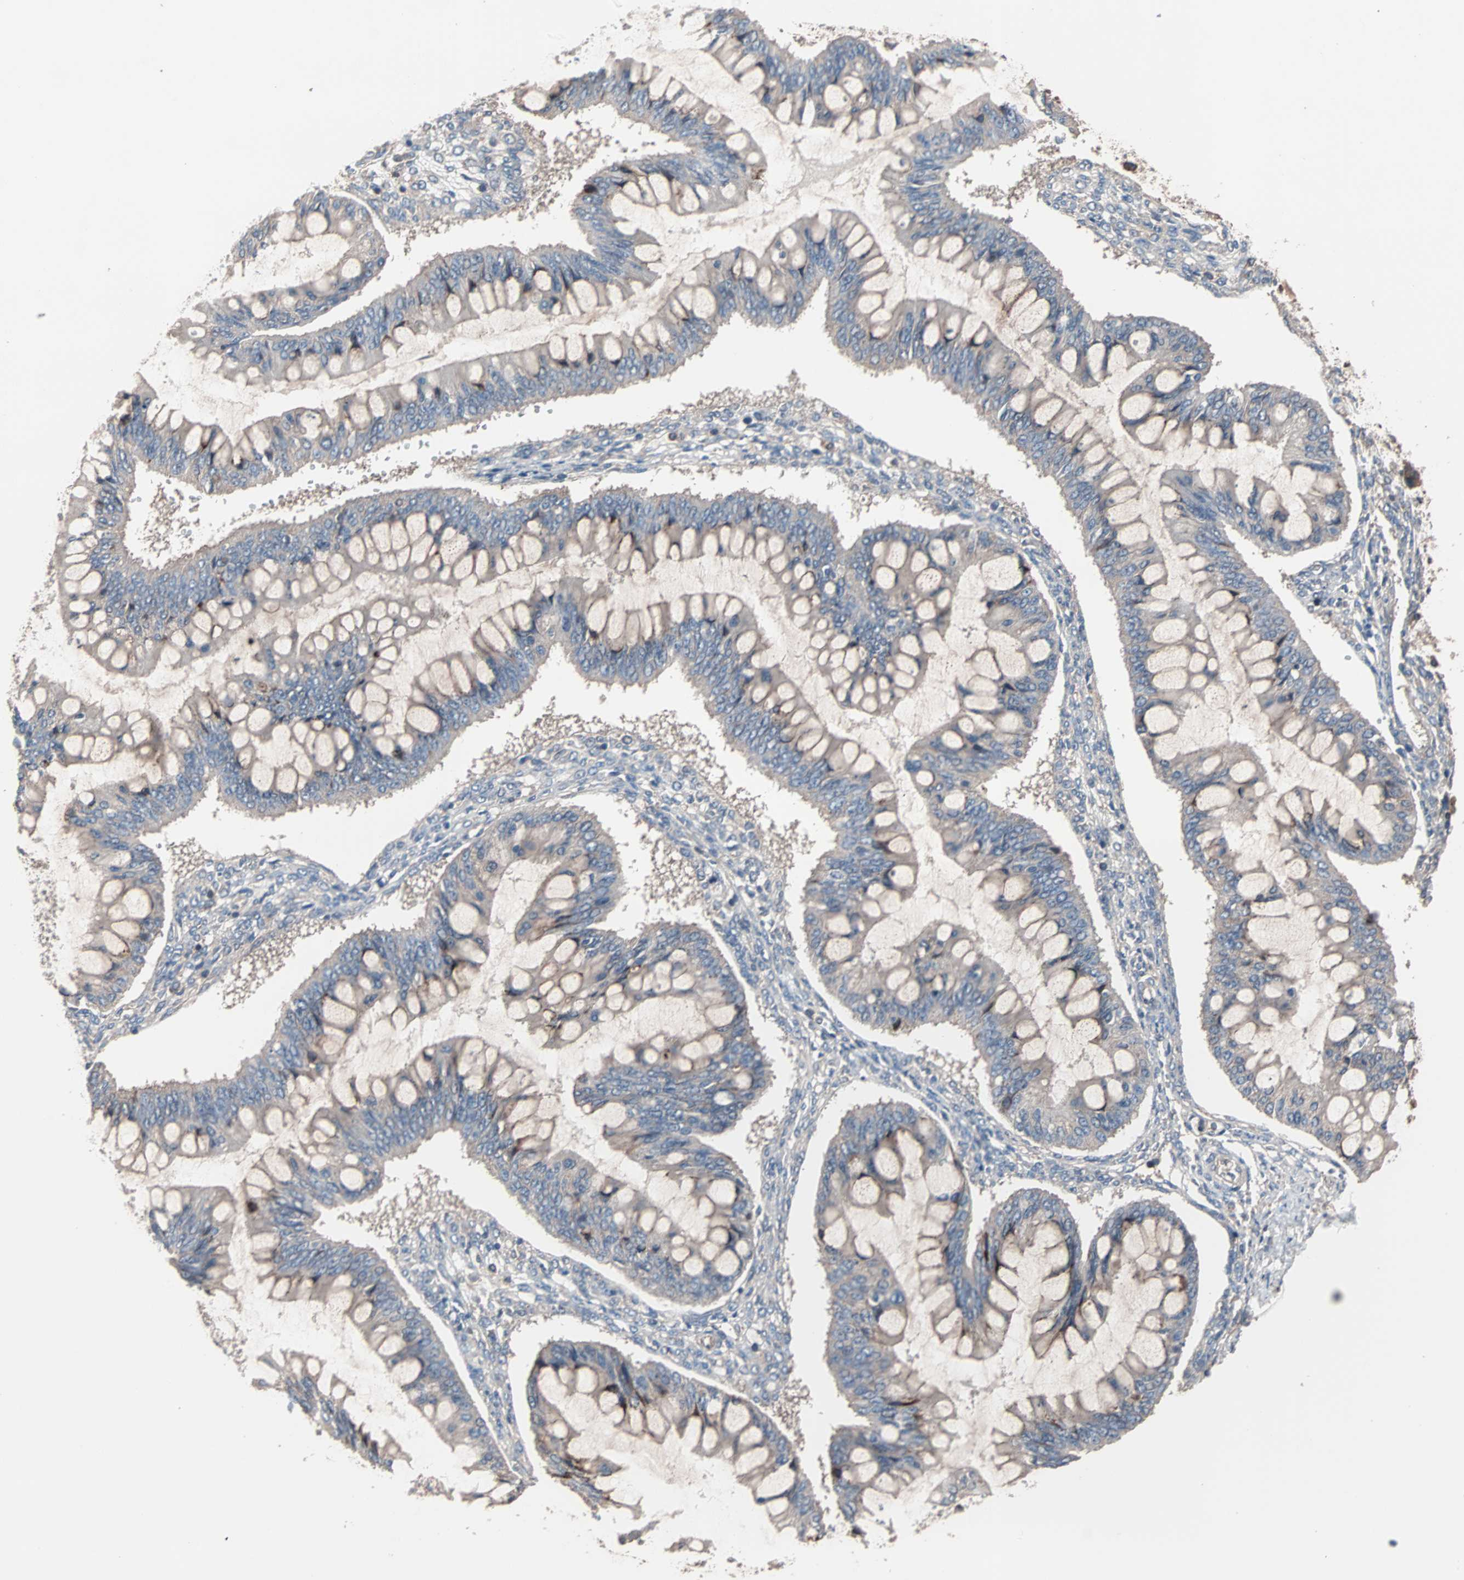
{"staining": {"intensity": "weak", "quantity": ">75%", "location": "cytoplasmic/membranous"}, "tissue": "ovarian cancer", "cell_type": "Tumor cells", "image_type": "cancer", "snomed": [{"axis": "morphology", "description": "Cystadenocarcinoma, mucinous, NOS"}, {"axis": "topography", "description": "Ovary"}], "caption": "A high-resolution photomicrograph shows immunohistochemistry staining of mucinous cystadenocarcinoma (ovarian), which demonstrates weak cytoplasmic/membranous staining in approximately >75% of tumor cells.", "gene": "ATG7", "patient": {"sex": "female", "age": 73}}